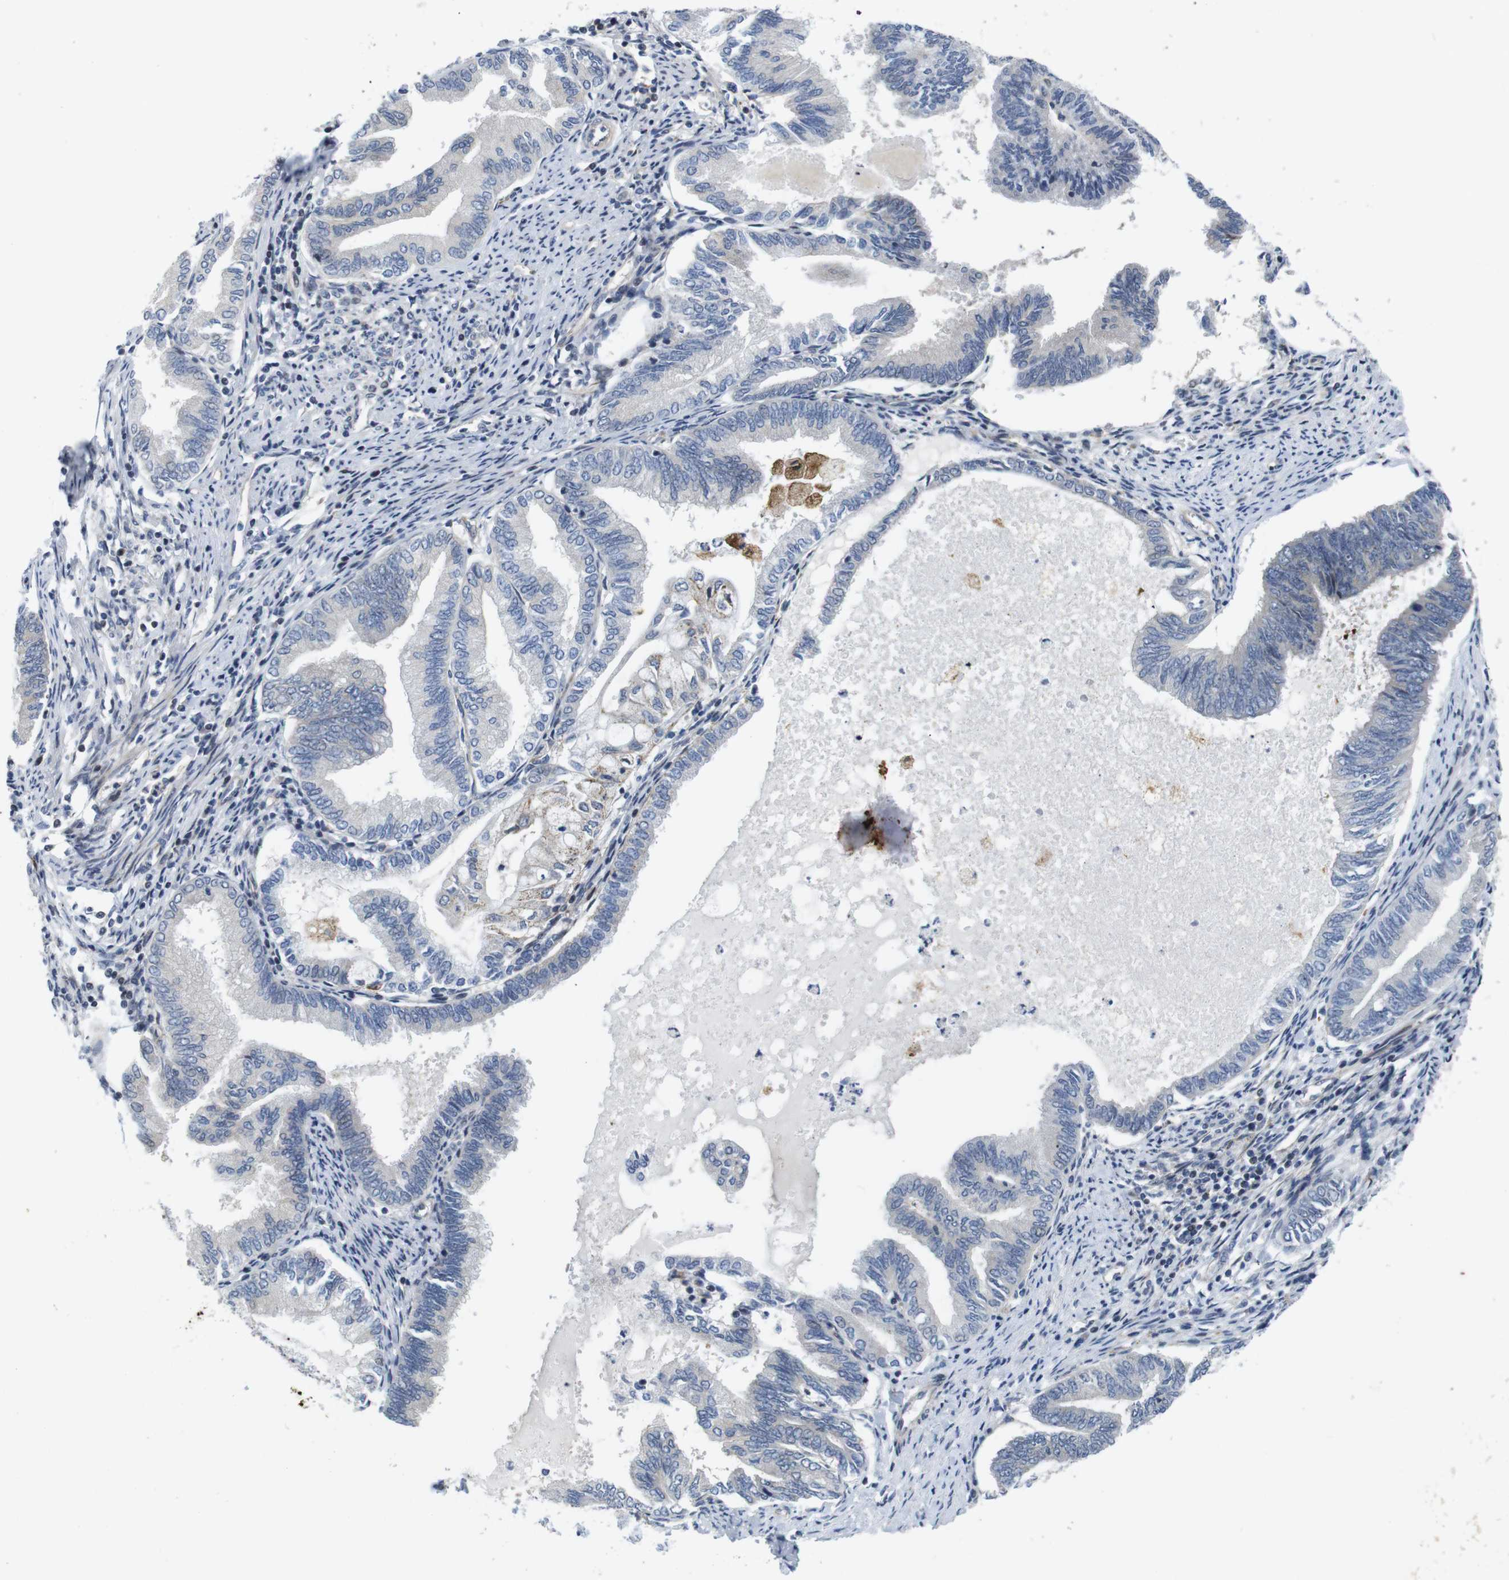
{"staining": {"intensity": "moderate", "quantity": "<25%", "location": "cytoplasmic/membranous,nuclear"}, "tissue": "endometrial cancer", "cell_type": "Tumor cells", "image_type": "cancer", "snomed": [{"axis": "morphology", "description": "Adenocarcinoma, NOS"}, {"axis": "topography", "description": "Endometrium"}], "caption": "Human endometrial adenocarcinoma stained with a protein marker exhibits moderate staining in tumor cells.", "gene": "ROBO2", "patient": {"sex": "female", "age": 86}}